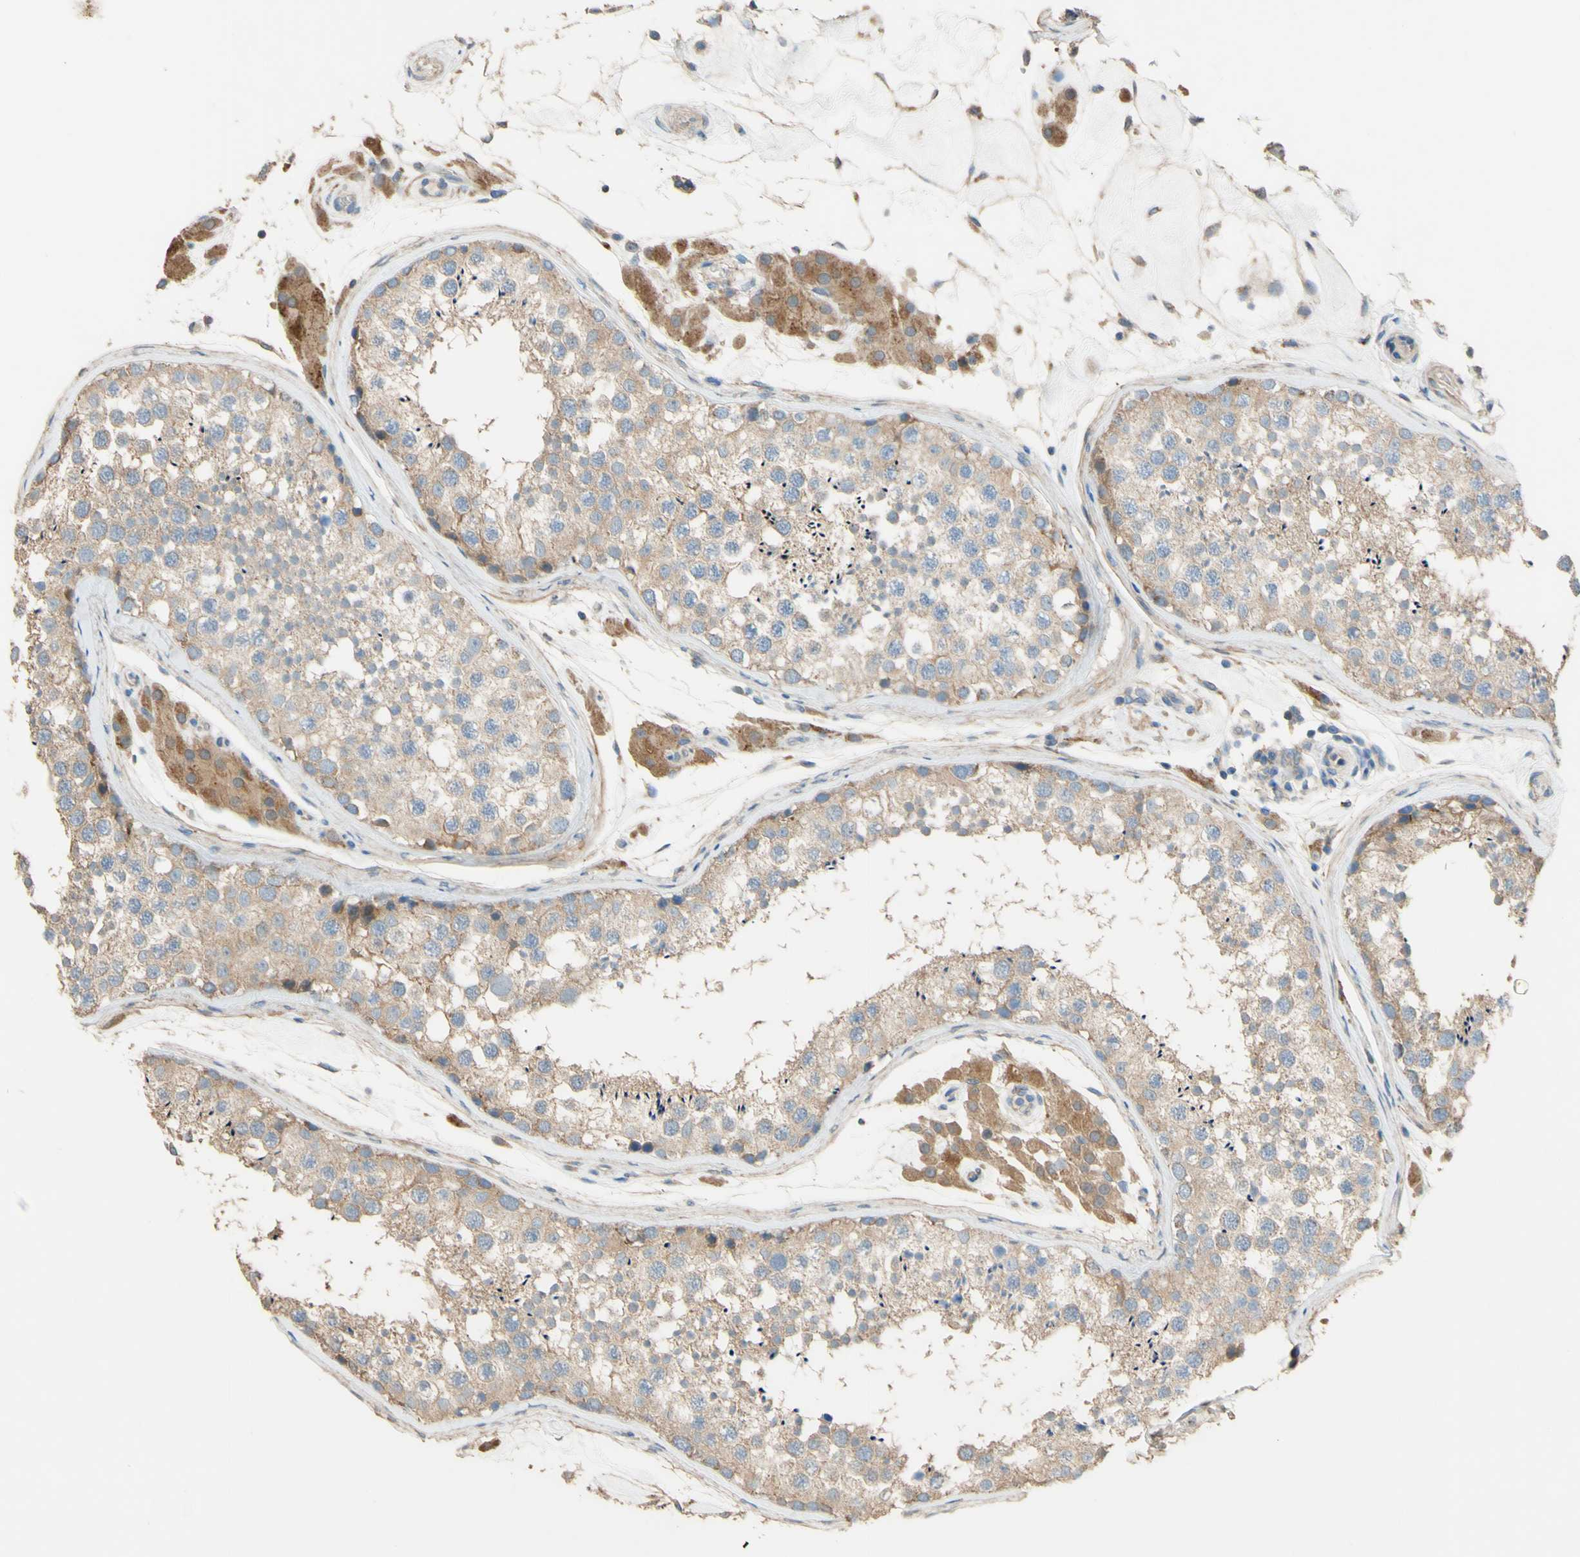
{"staining": {"intensity": "moderate", "quantity": ">75%", "location": "cytoplasmic/membranous"}, "tissue": "testis", "cell_type": "Cells in seminiferous ducts", "image_type": "normal", "snomed": [{"axis": "morphology", "description": "Normal tissue, NOS"}, {"axis": "topography", "description": "Testis"}], "caption": "Immunohistochemical staining of normal human testis exhibits medium levels of moderate cytoplasmic/membranous expression in about >75% of cells in seminiferous ducts.", "gene": "DKK3", "patient": {"sex": "male", "age": 46}}